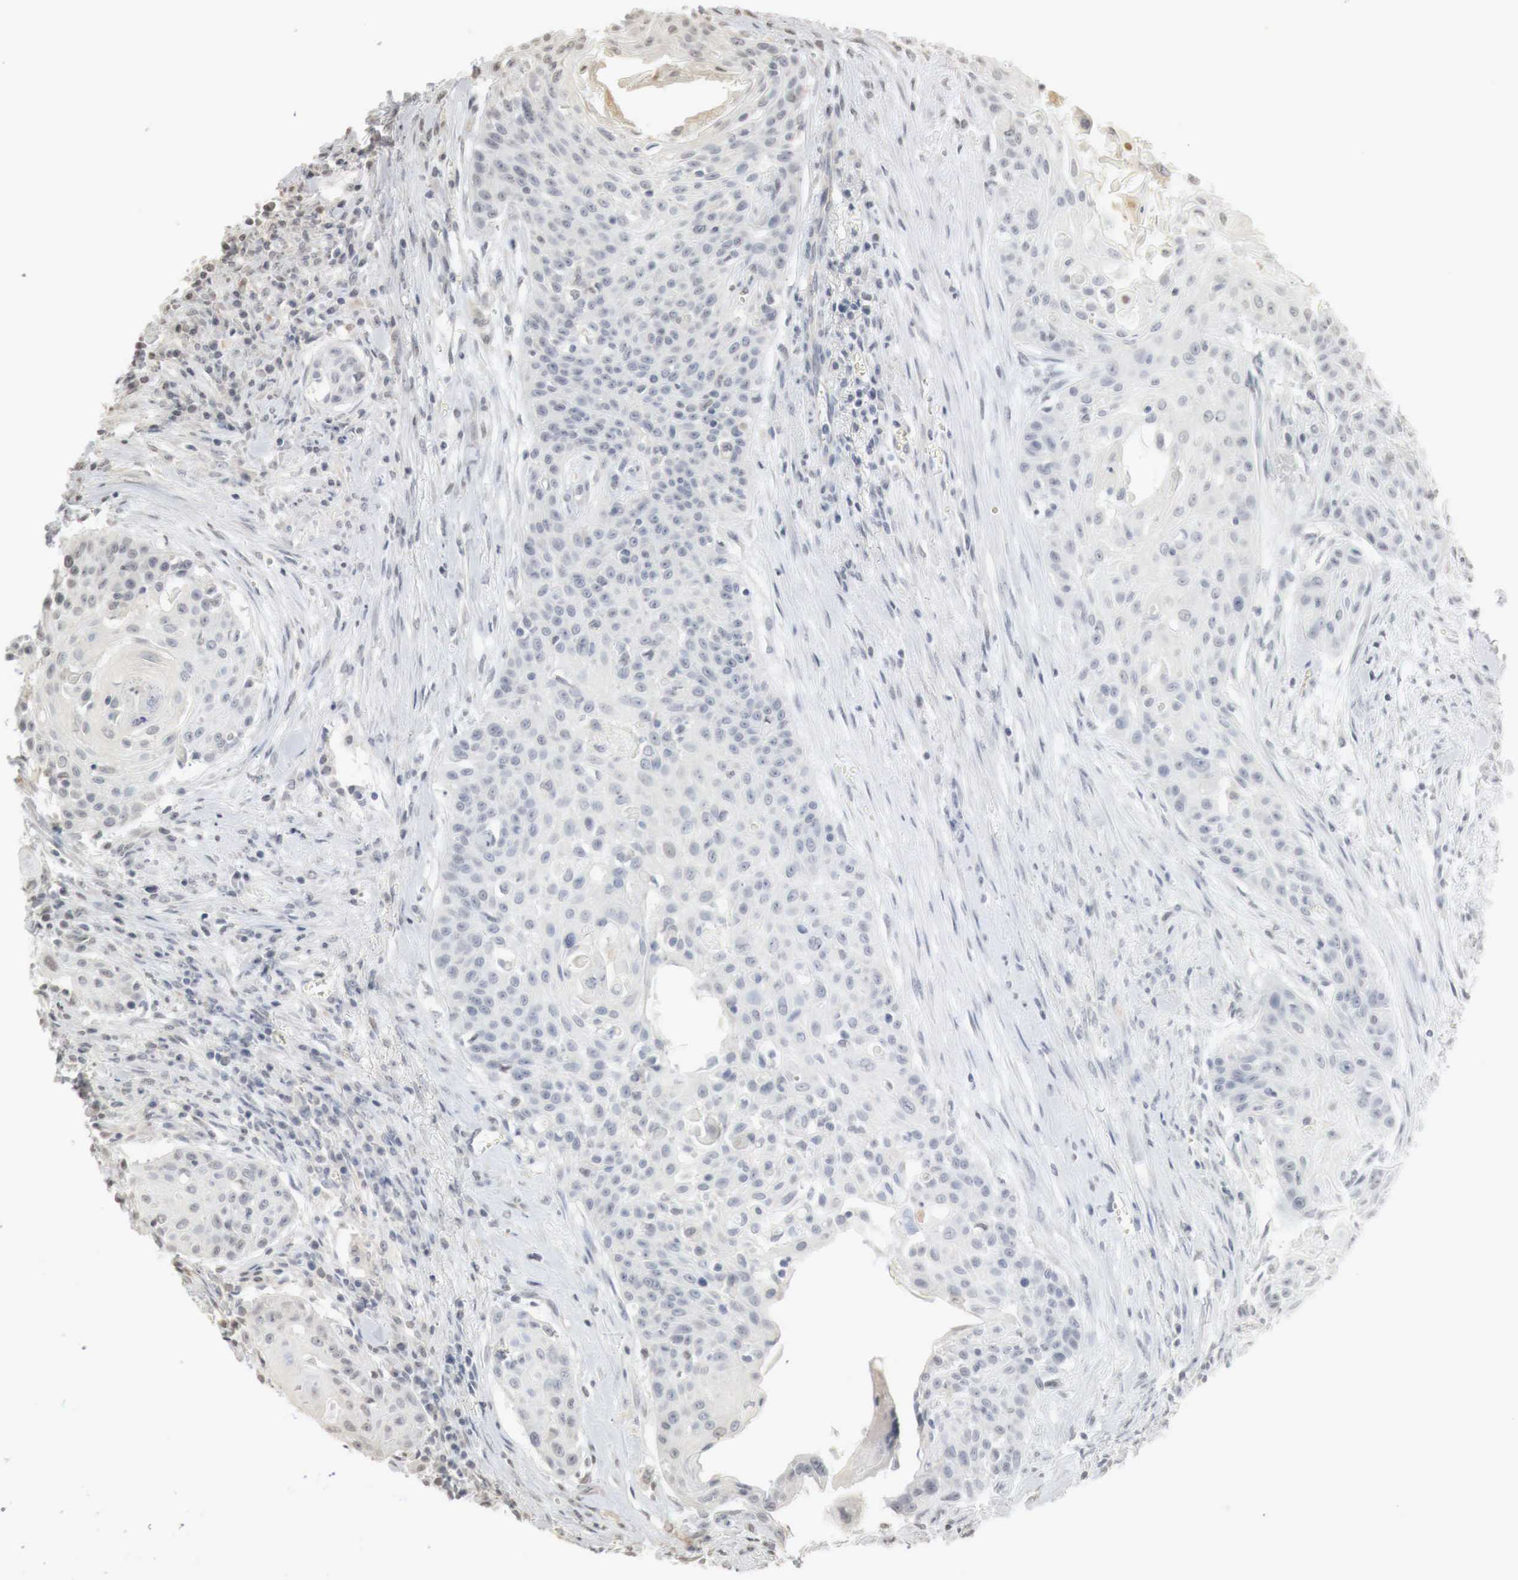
{"staining": {"intensity": "negative", "quantity": "none", "location": "none"}, "tissue": "head and neck cancer", "cell_type": "Tumor cells", "image_type": "cancer", "snomed": [{"axis": "morphology", "description": "Squamous cell carcinoma, NOS"}, {"axis": "morphology", "description": "Squamous cell carcinoma, metastatic, NOS"}, {"axis": "topography", "description": "Lymph node"}, {"axis": "topography", "description": "Salivary gland"}, {"axis": "topography", "description": "Head-Neck"}], "caption": "High power microscopy histopathology image of an IHC photomicrograph of head and neck cancer, revealing no significant staining in tumor cells. The staining is performed using DAB (3,3'-diaminobenzidine) brown chromogen with nuclei counter-stained in using hematoxylin.", "gene": "ERBB4", "patient": {"sex": "female", "age": 74}}